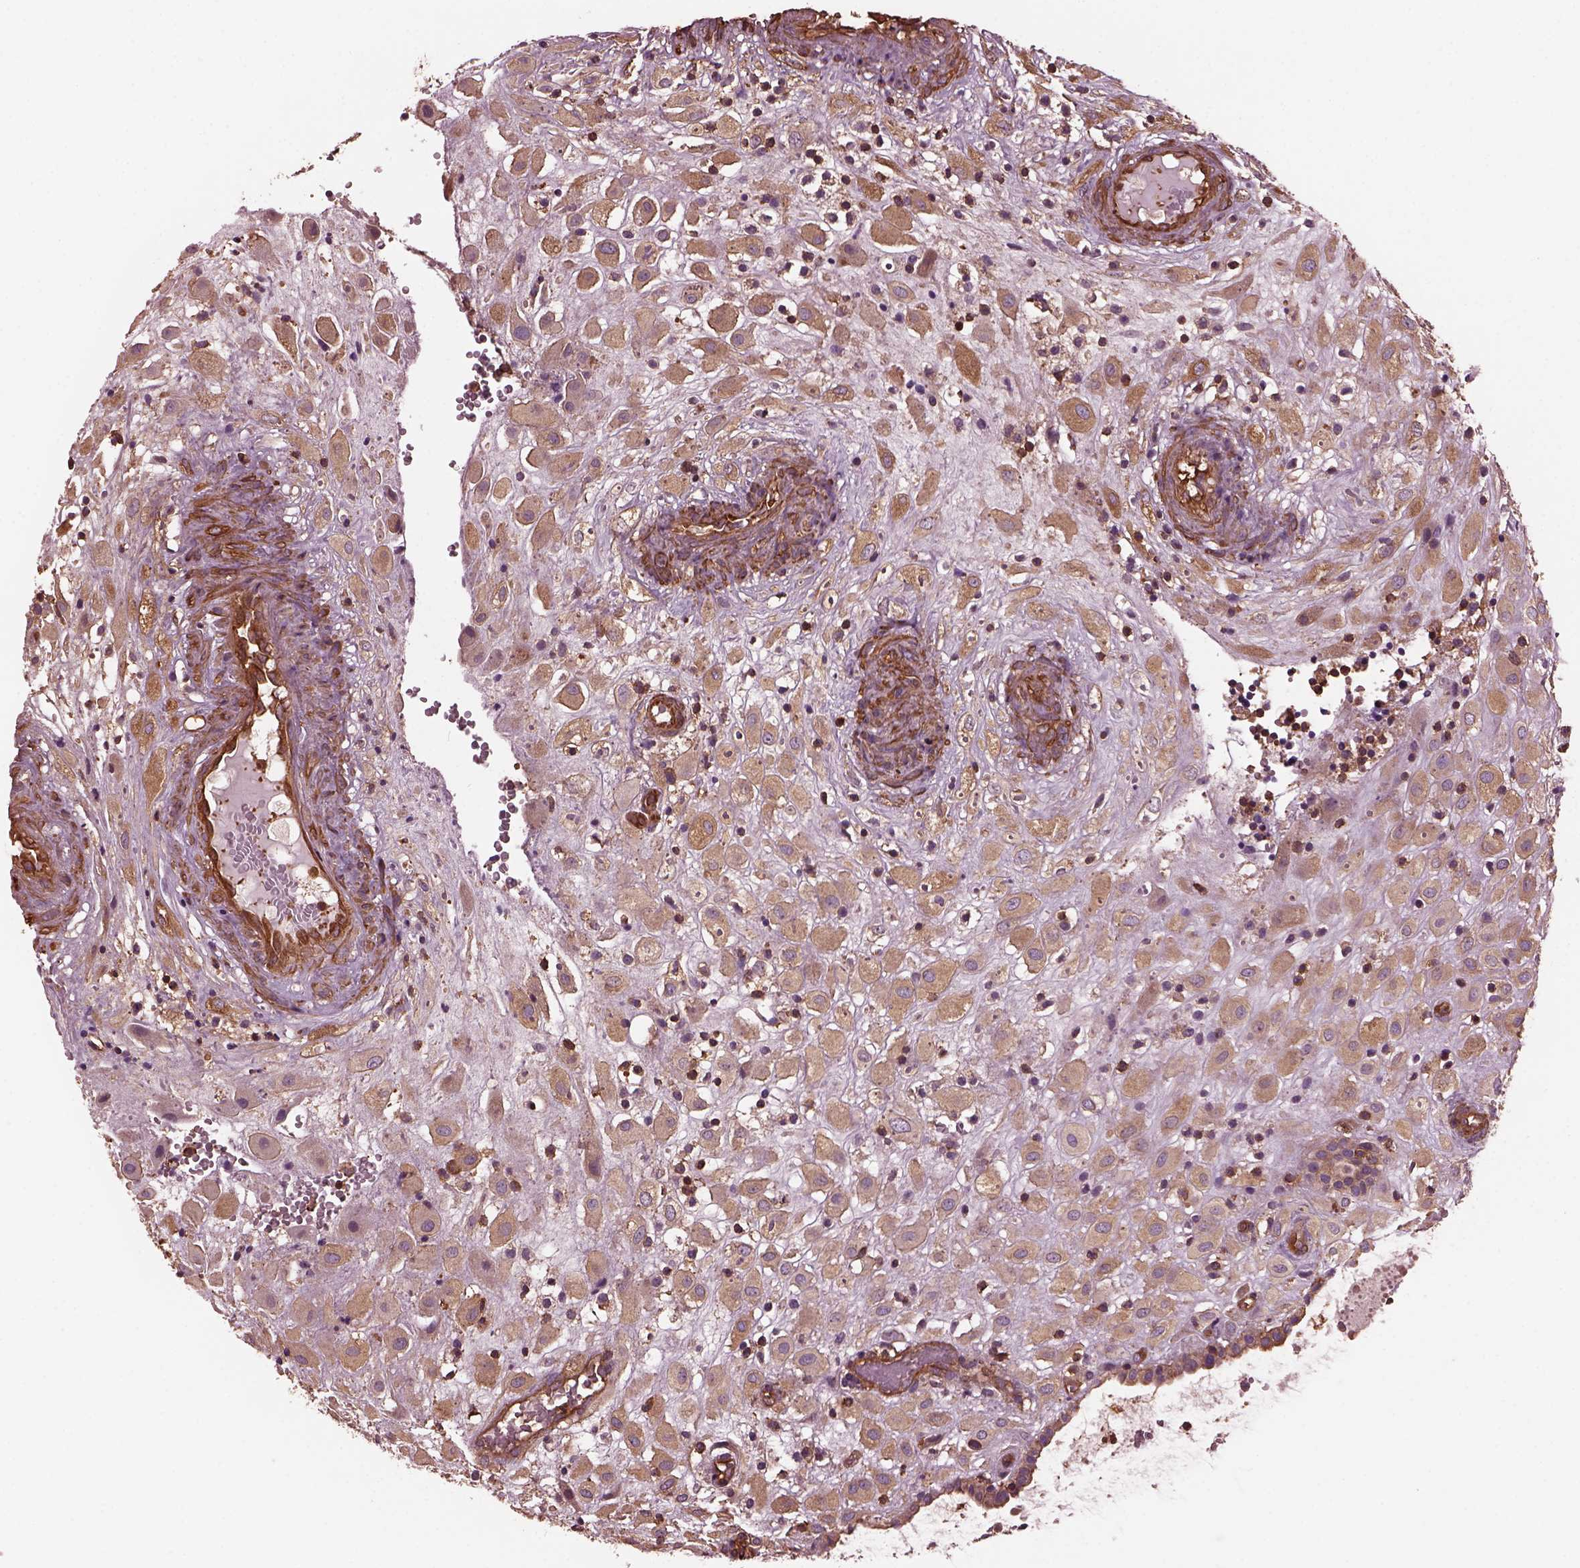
{"staining": {"intensity": "moderate", "quantity": ">75%", "location": "cytoplasmic/membranous"}, "tissue": "placenta", "cell_type": "Decidual cells", "image_type": "normal", "snomed": [{"axis": "morphology", "description": "Normal tissue, NOS"}, {"axis": "topography", "description": "Placenta"}], "caption": "Immunohistochemical staining of normal human placenta reveals medium levels of moderate cytoplasmic/membranous expression in about >75% of decidual cells.", "gene": "MYL1", "patient": {"sex": "female", "age": 24}}